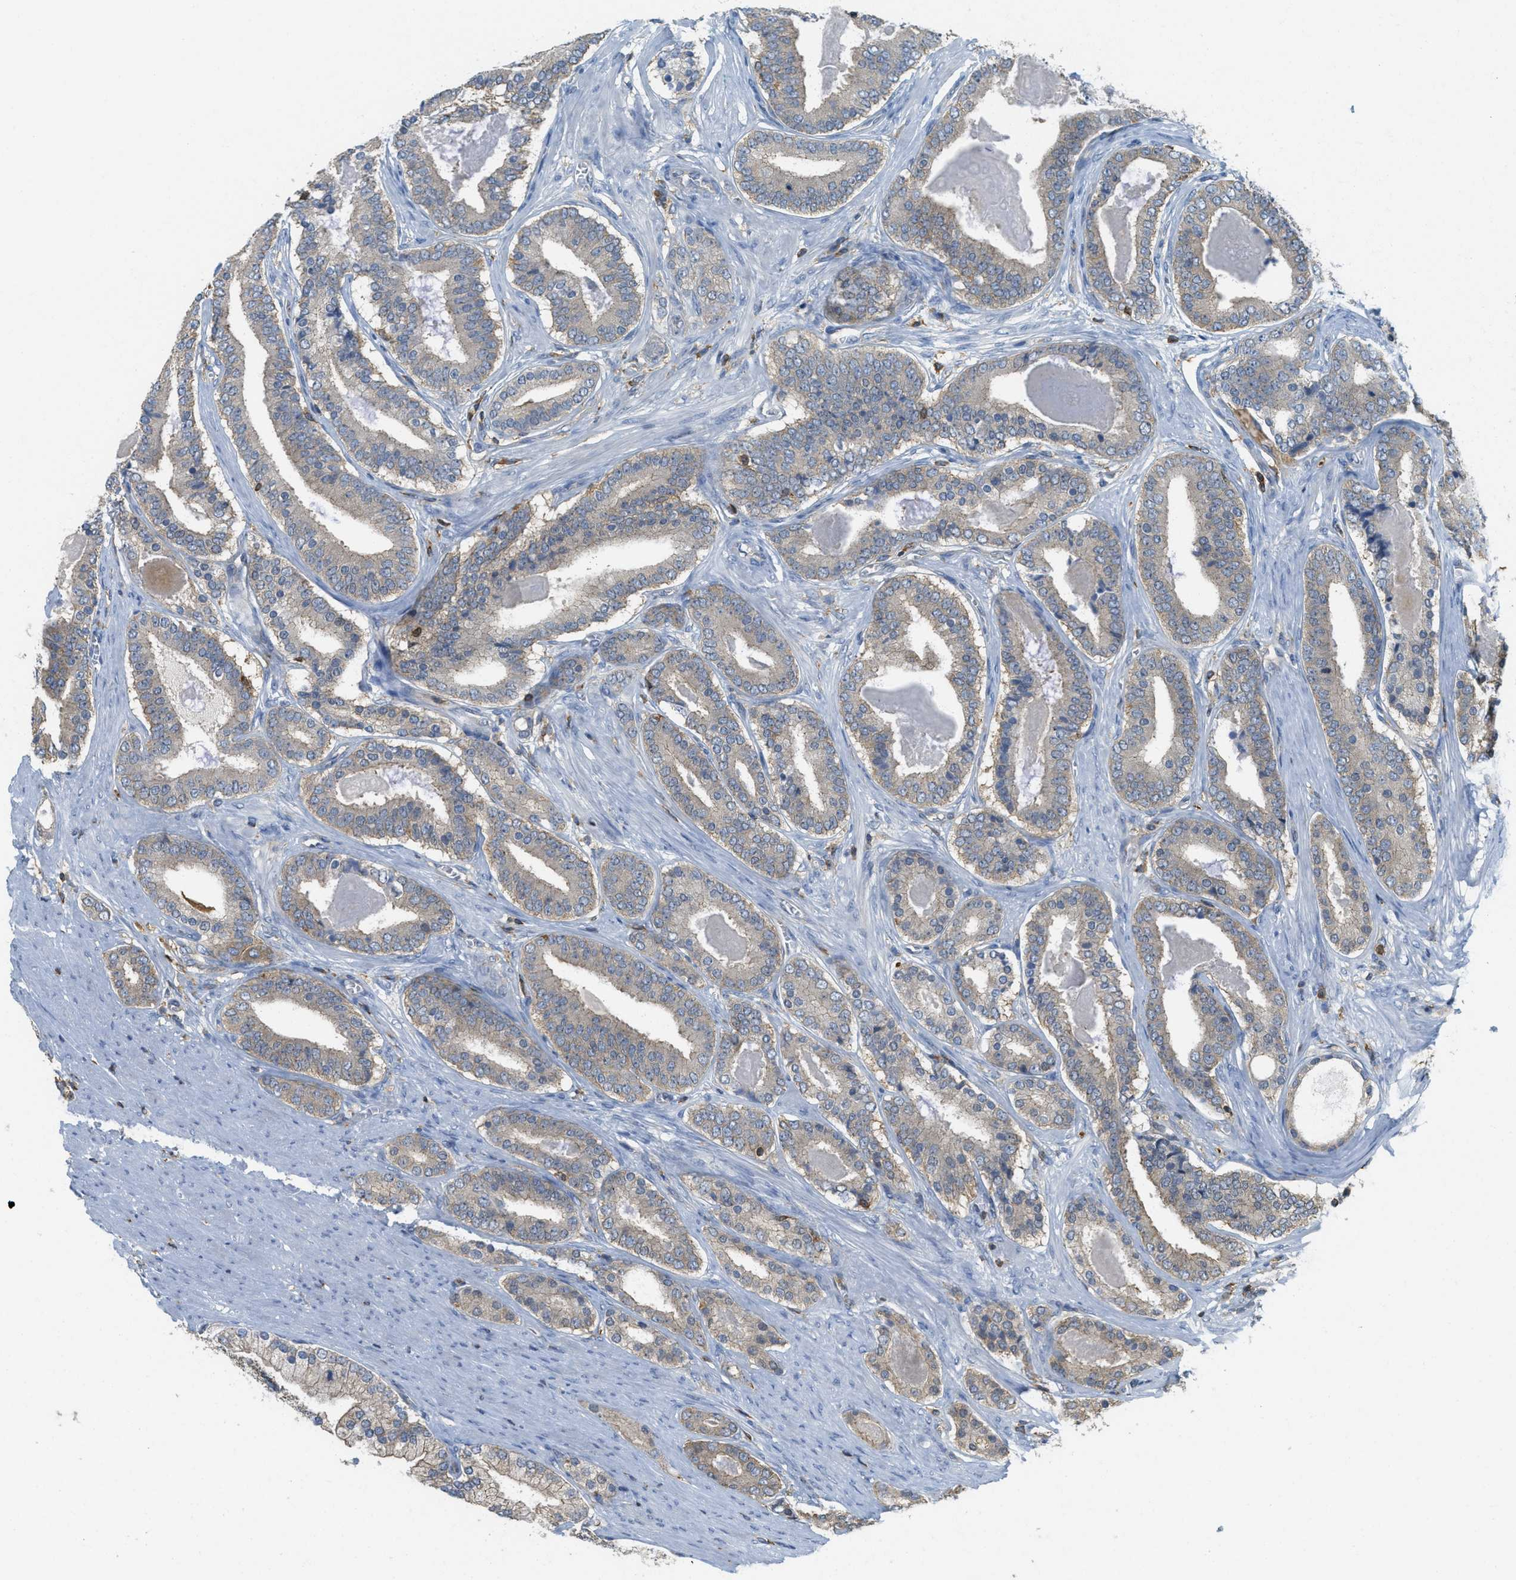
{"staining": {"intensity": "weak", "quantity": "<25%", "location": "cytoplasmic/membranous"}, "tissue": "prostate cancer", "cell_type": "Tumor cells", "image_type": "cancer", "snomed": [{"axis": "morphology", "description": "Adenocarcinoma, High grade"}, {"axis": "topography", "description": "Prostate"}], "caption": "A photomicrograph of human prostate adenocarcinoma (high-grade) is negative for staining in tumor cells.", "gene": "GRIK2", "patient": {"sex": "male", "age": 60}}